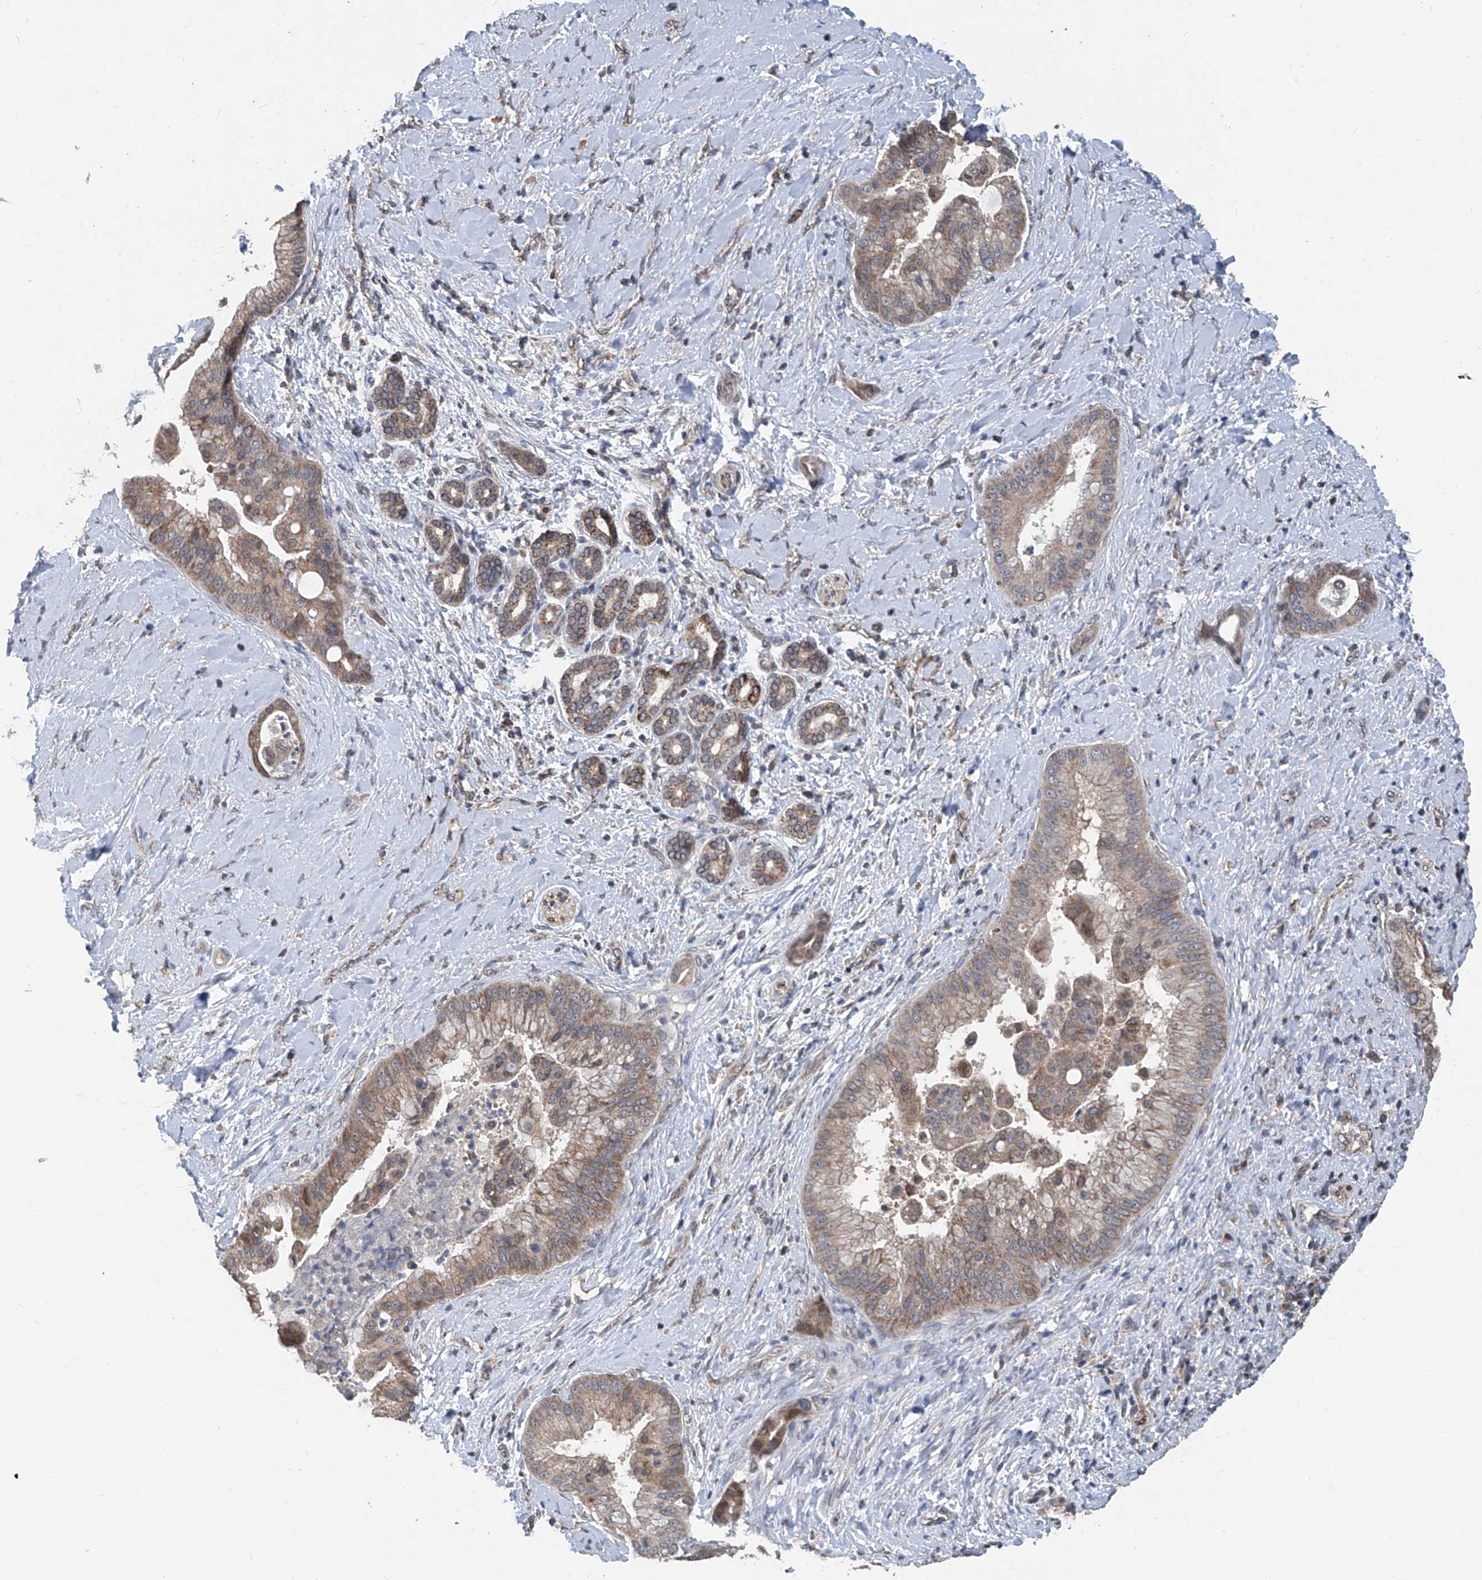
{"staining": {"intensity": "weak", "quantity": ">75%", "location": "cytoplasmic/membranous"}, "tissue": "liver cancer", "cell_type": "Tumor cells", "image_type": "cancer", "snomed": [{"axis": "morphology", "description": "Cholangiocarcinoma"}, {"axis": "topography", "description": "Liver"}], "caption": "DAB immunohistochemical staining of liver cholangiocarcinoma shows weak cytoplasmic/membranous protein positivity in about >75% of tumor cells.", "gene": "BCKDHB", "patient": {"sex": "female", "age": 54}}